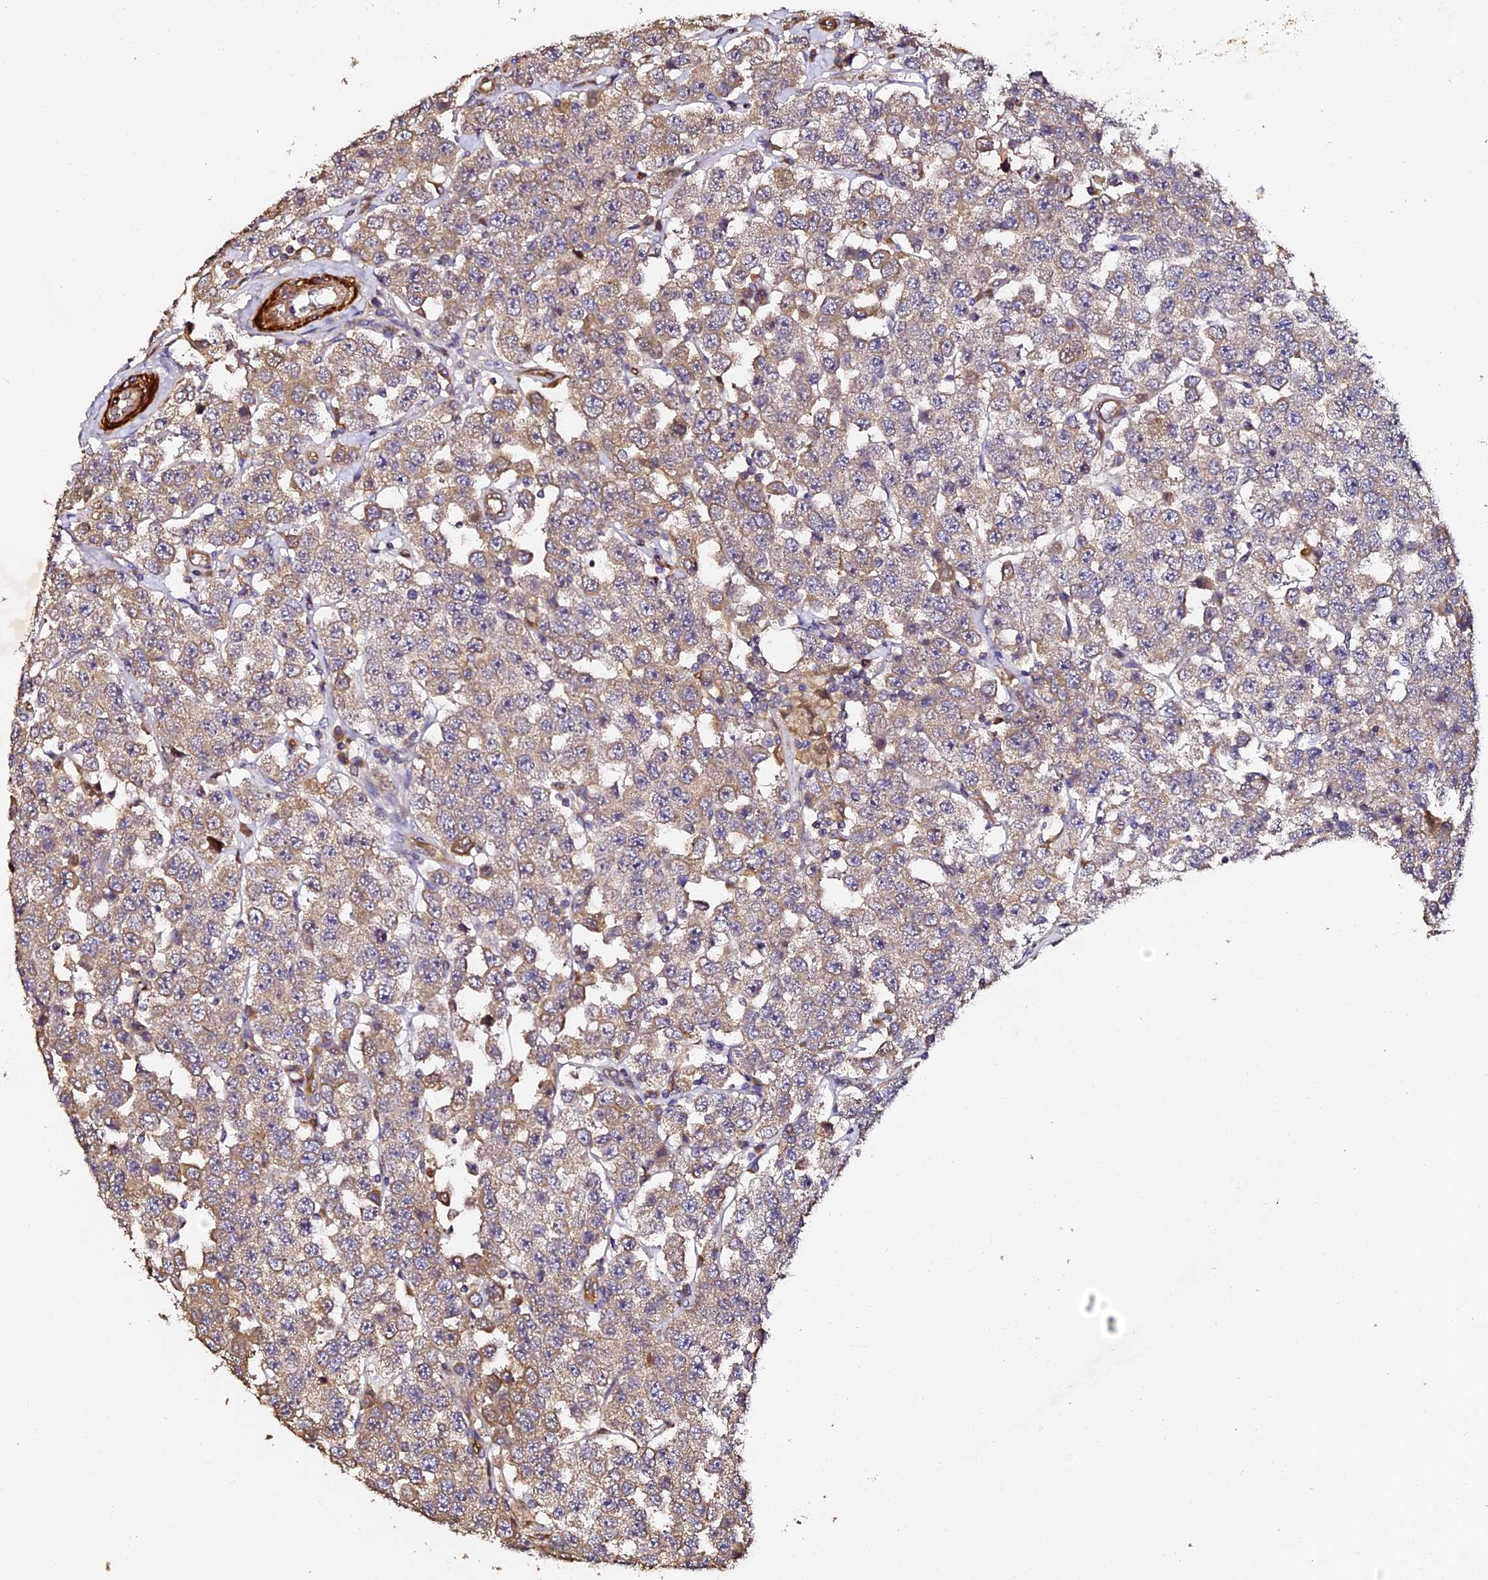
{"staining": {"intensity": "weak", "quantity": "25%-75%", "location": "cytoplasmic/membranous"}, "tissue": "testis cancer", "cell_type": "Tumor cells", "image_type": "cancer", "snomed": [{"axis": "morphology", "description": "Seminoma, NOS"}, {"axis": "topography", "description": "Testis"}], "caption": "Immunohistochemical staining of seminoma (testis) displays weak cytoplasmic/membranous protein positivity in approximately 25%-75% of tumor cells. The protein is shown in brown color, while the nuclei are stained blue.", "gene": "TDO2", "patient": {"sex": "male", "age": 28}}